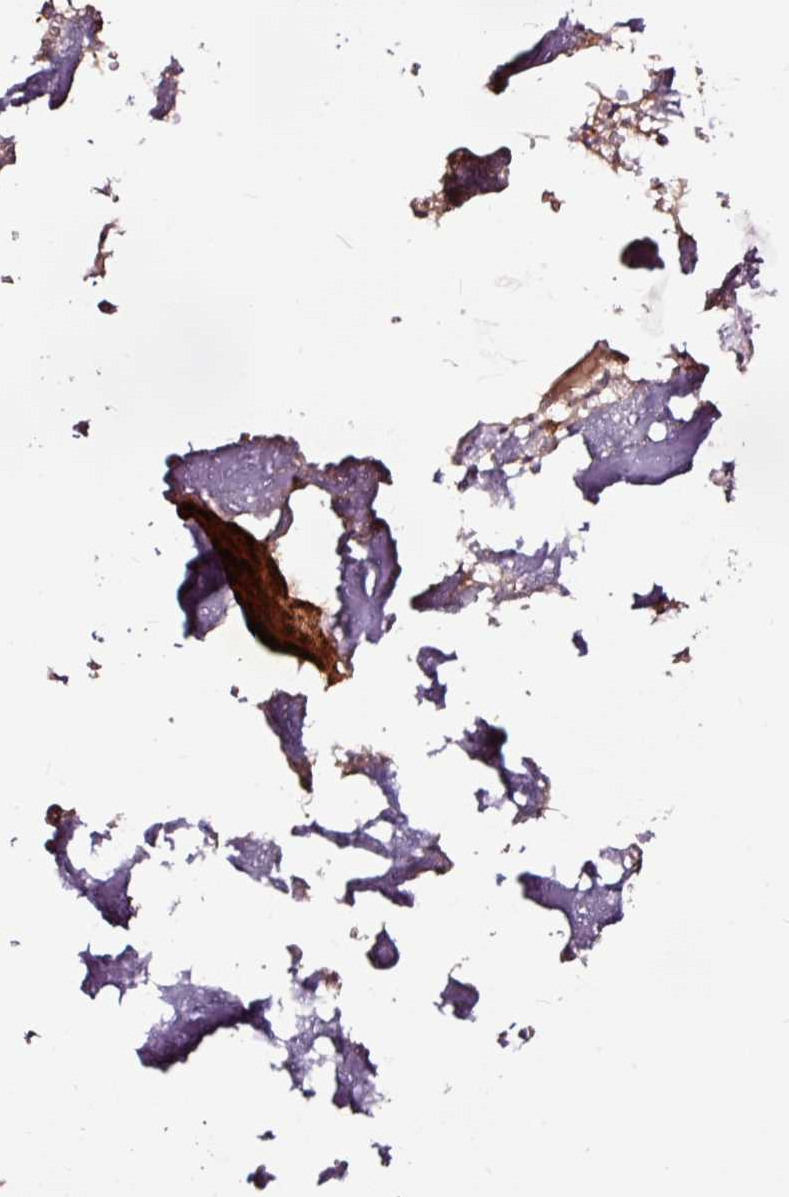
{"staining": {"intensity": "moderate", "quantity": "<25%", "location": "cytoplasmic/membranous"}, "tissue": "bone marrow", "cell_type": "Hematopoietic cells", "image_type": "normal", "snomed": [{"axis": "morphology", "description": "Normal tissue, NOS"}, {"axis": "topography", "description": "Bone marrow"}], "caption": "The photomicrograph demonstrates immunohistochemical staining of unremarkable bone marrow. There is moderate cytoplasmic/membranous staining is identified in approximately <25% of hematopoietic cells.", "gene": "TPM1", "patient": {"sex": "male", "age": 64}}